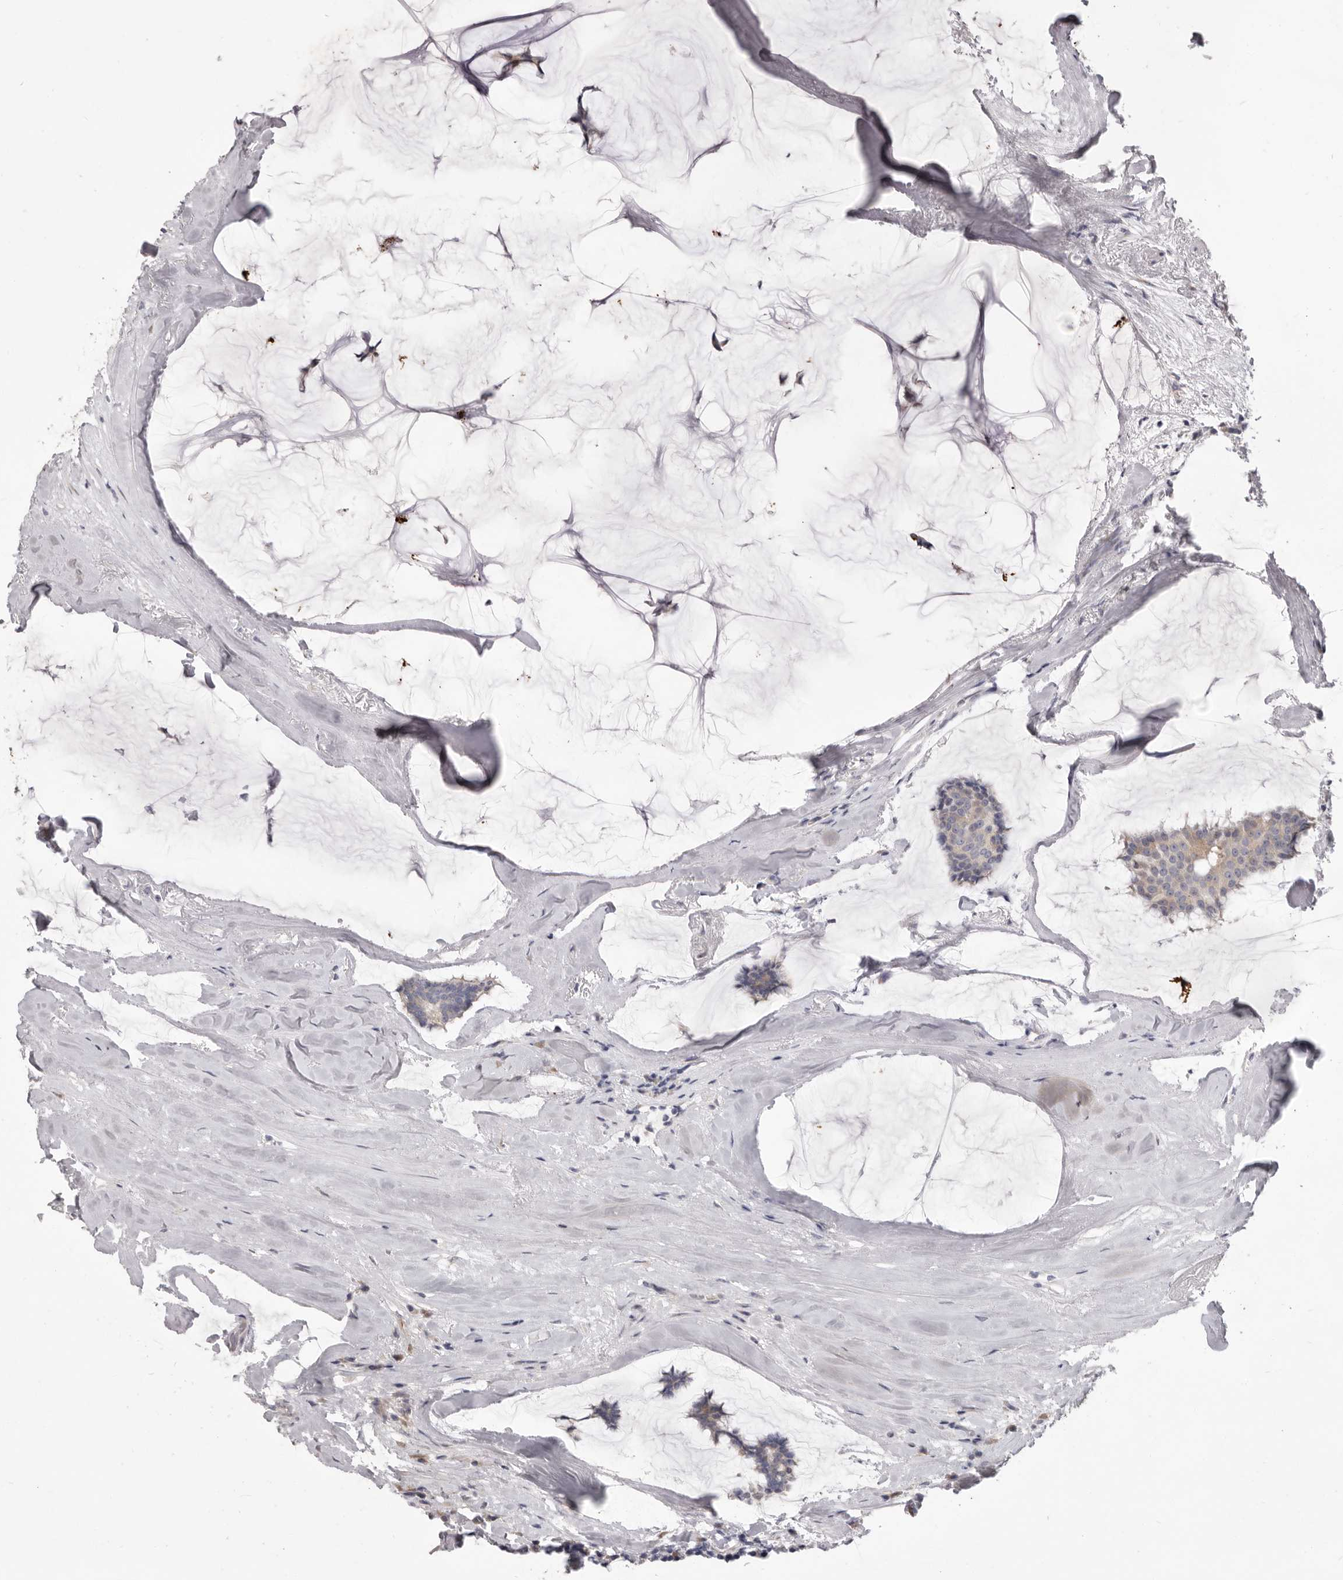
{"staining": {"intensity": "weak", "quantity": "<25%", "location": "cytoplasmic/membranous"}, "tissue": "breast cancer", "cell_type": "Tumor cells", "image_type": "cancer", "snomed": [{"axis": "morphology", "description": "Duct carcinoma"}, {"axis": "topography", "description": "Breast"}], "caption": "Immunohistochemistry photomicrograph of neoplastic tissue: human breast cancer stained with DAB displays no significant protein expression in tumor cells.", "gene": "TBC1D8B", "patient": {"sex": "female", "age": 93}}